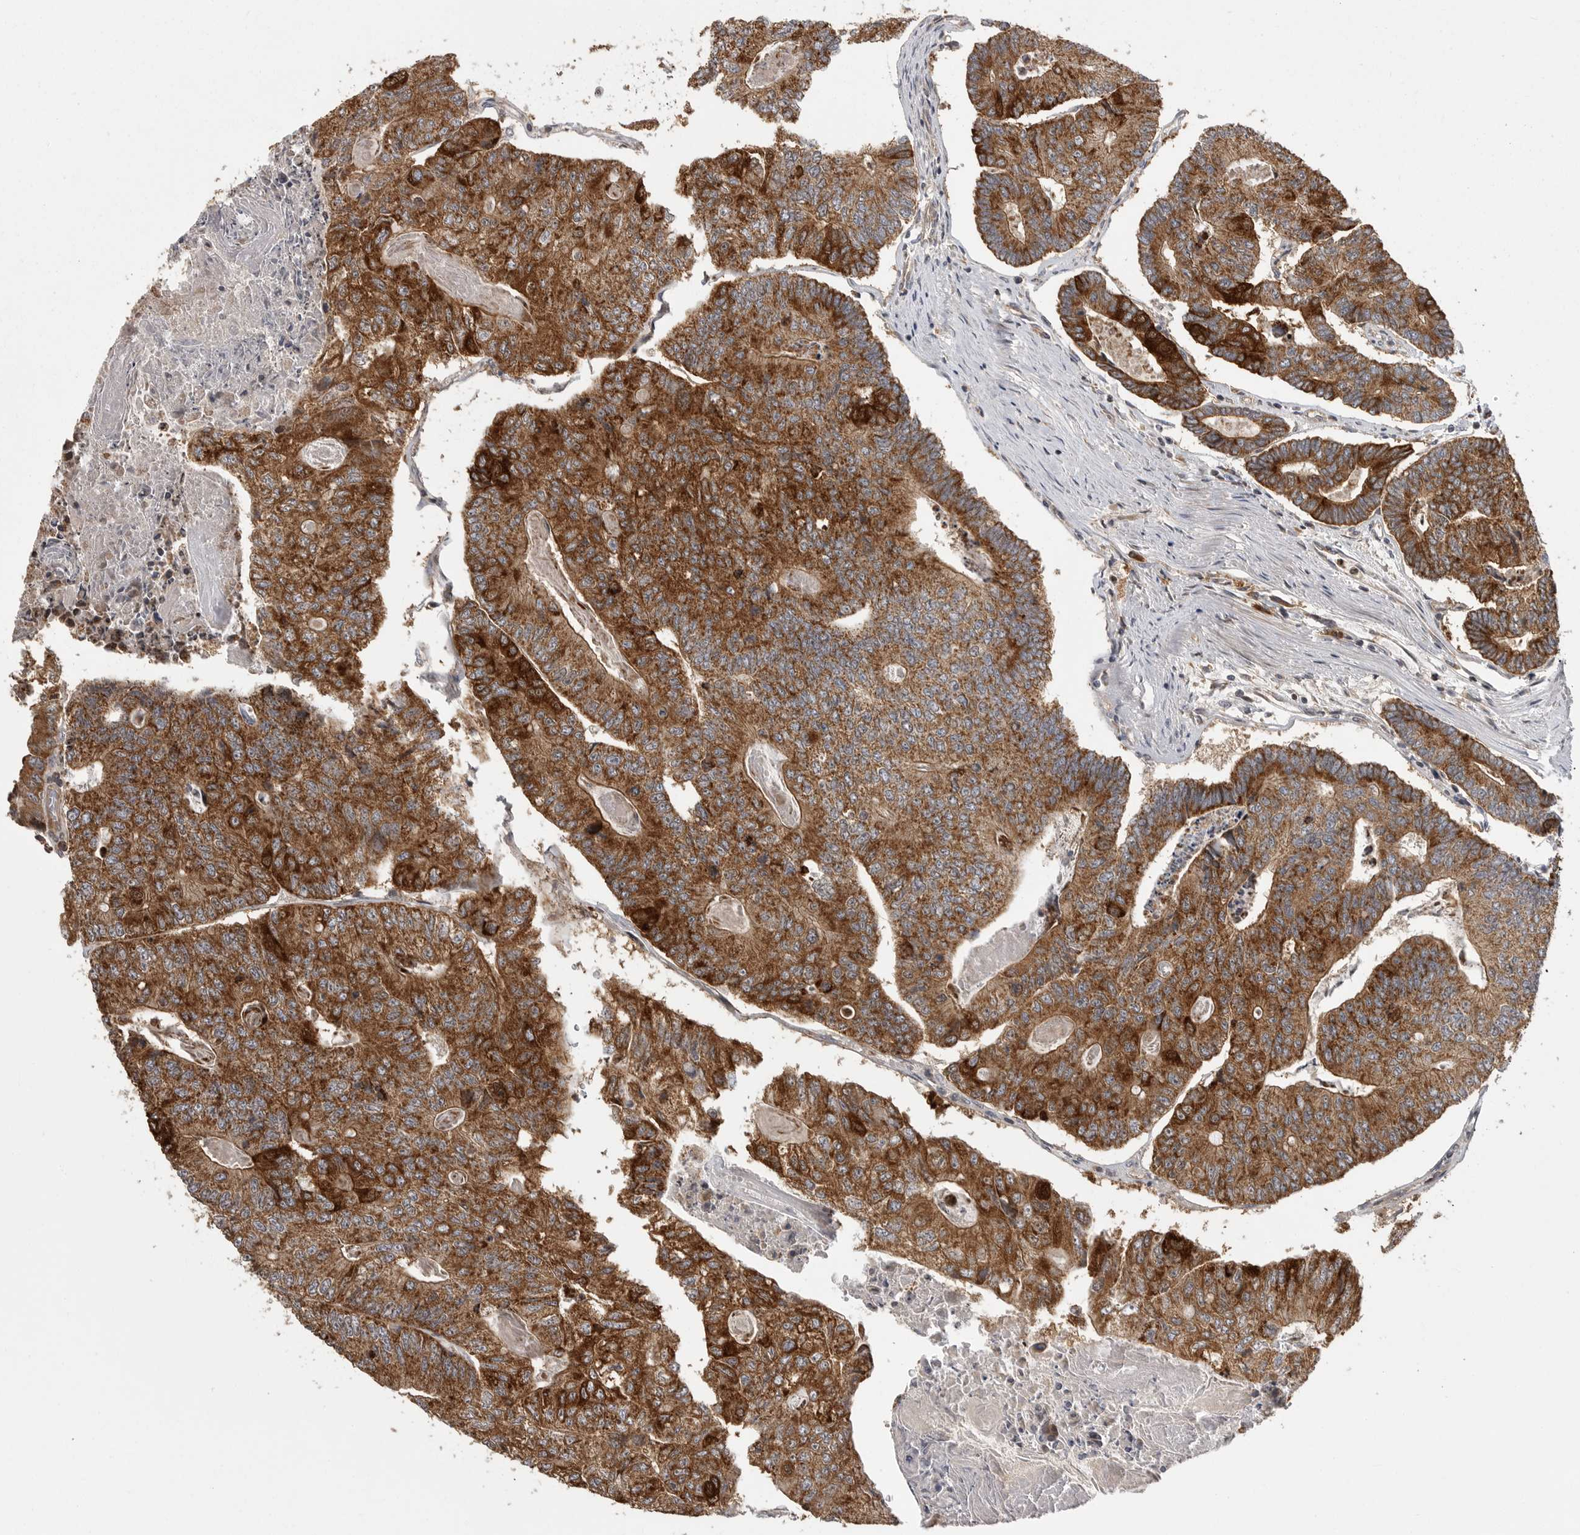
{"staining": {"intensity": "strong", "quantity": ">75%", "location": "cytoplasmic/membranous"}, "tissue": "colorectal cancer", "cell_type": "Tumor cells", "image_type": "cancer", "snomed": [{"axis": "morphology", "description": "Adenocarcinoma, NOS"}, {"axis": "topography", "description": "Colon"}], "caption": "DAB (3,3'-diaminobenzidine) immunohistochemical staining of human colorectal cancer reveals strong cytoplasmic/membranous protein expression in about >75% of tumor cells.", "gene": "OXR1", "patient": {"sex": "female", "age": 67}}